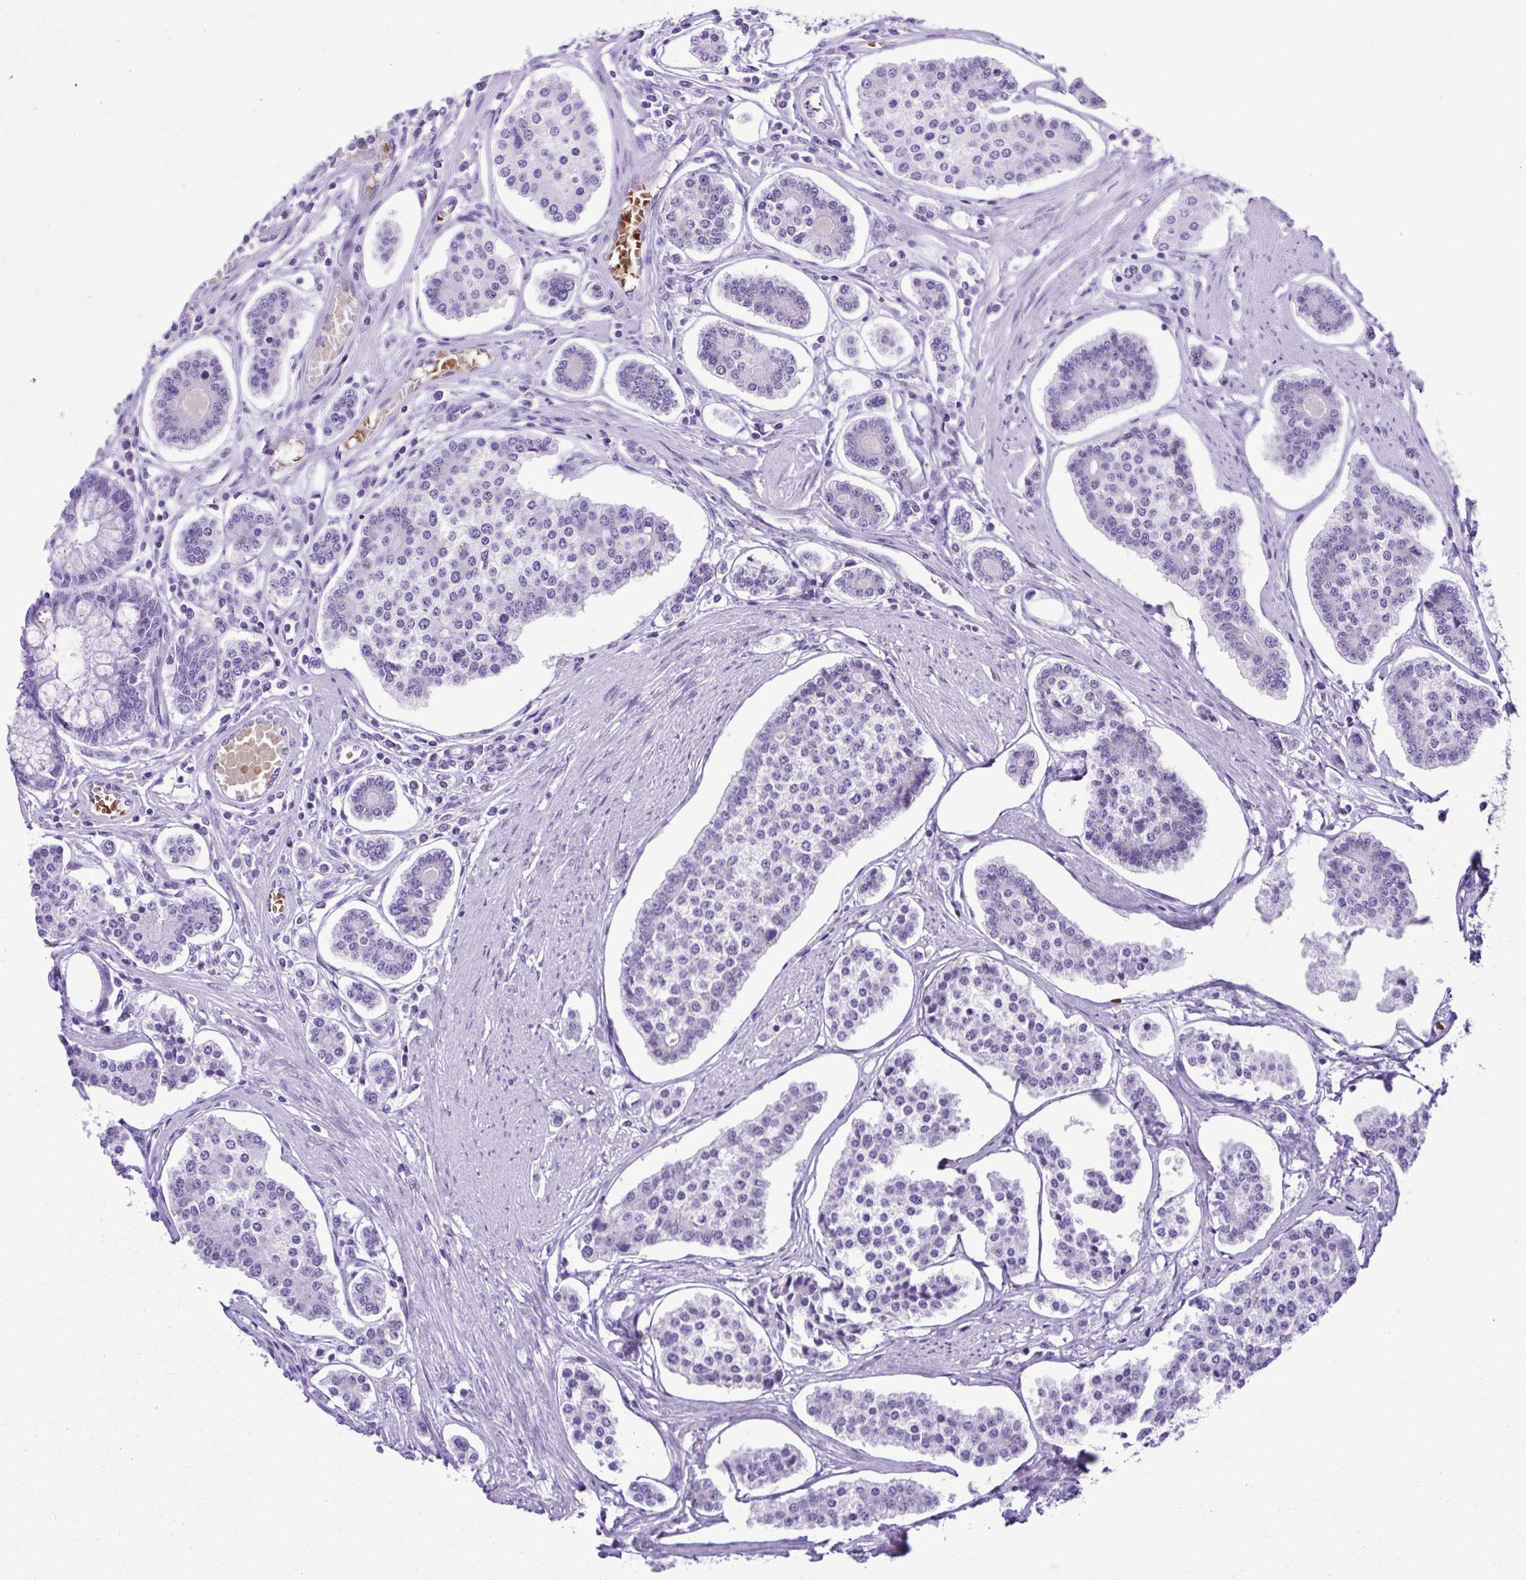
{"staining": {"intensity": "negative", "quantity": "none", "location": "none"}, "tissue": "carcinoid", "cell_type": "Tumor cells", "image_type": "cancer", "snomed": [{"axis": "morphology", "description": "Carcinoid, malignant, NOS"}, {"axis": "topography", "description": "Small intestine"}], "caption": "An image of carcinoid stained for a protein demonstrates no brown staining in tumor cells. (Stains: DAB (3,3'-diaminobenzidine) IHC with hematoxylin counter stain, Microscopy: brightfield microscopy at high magnification).", "gene": "SYT1", "patient": {"sex": "female", "age": 65}}